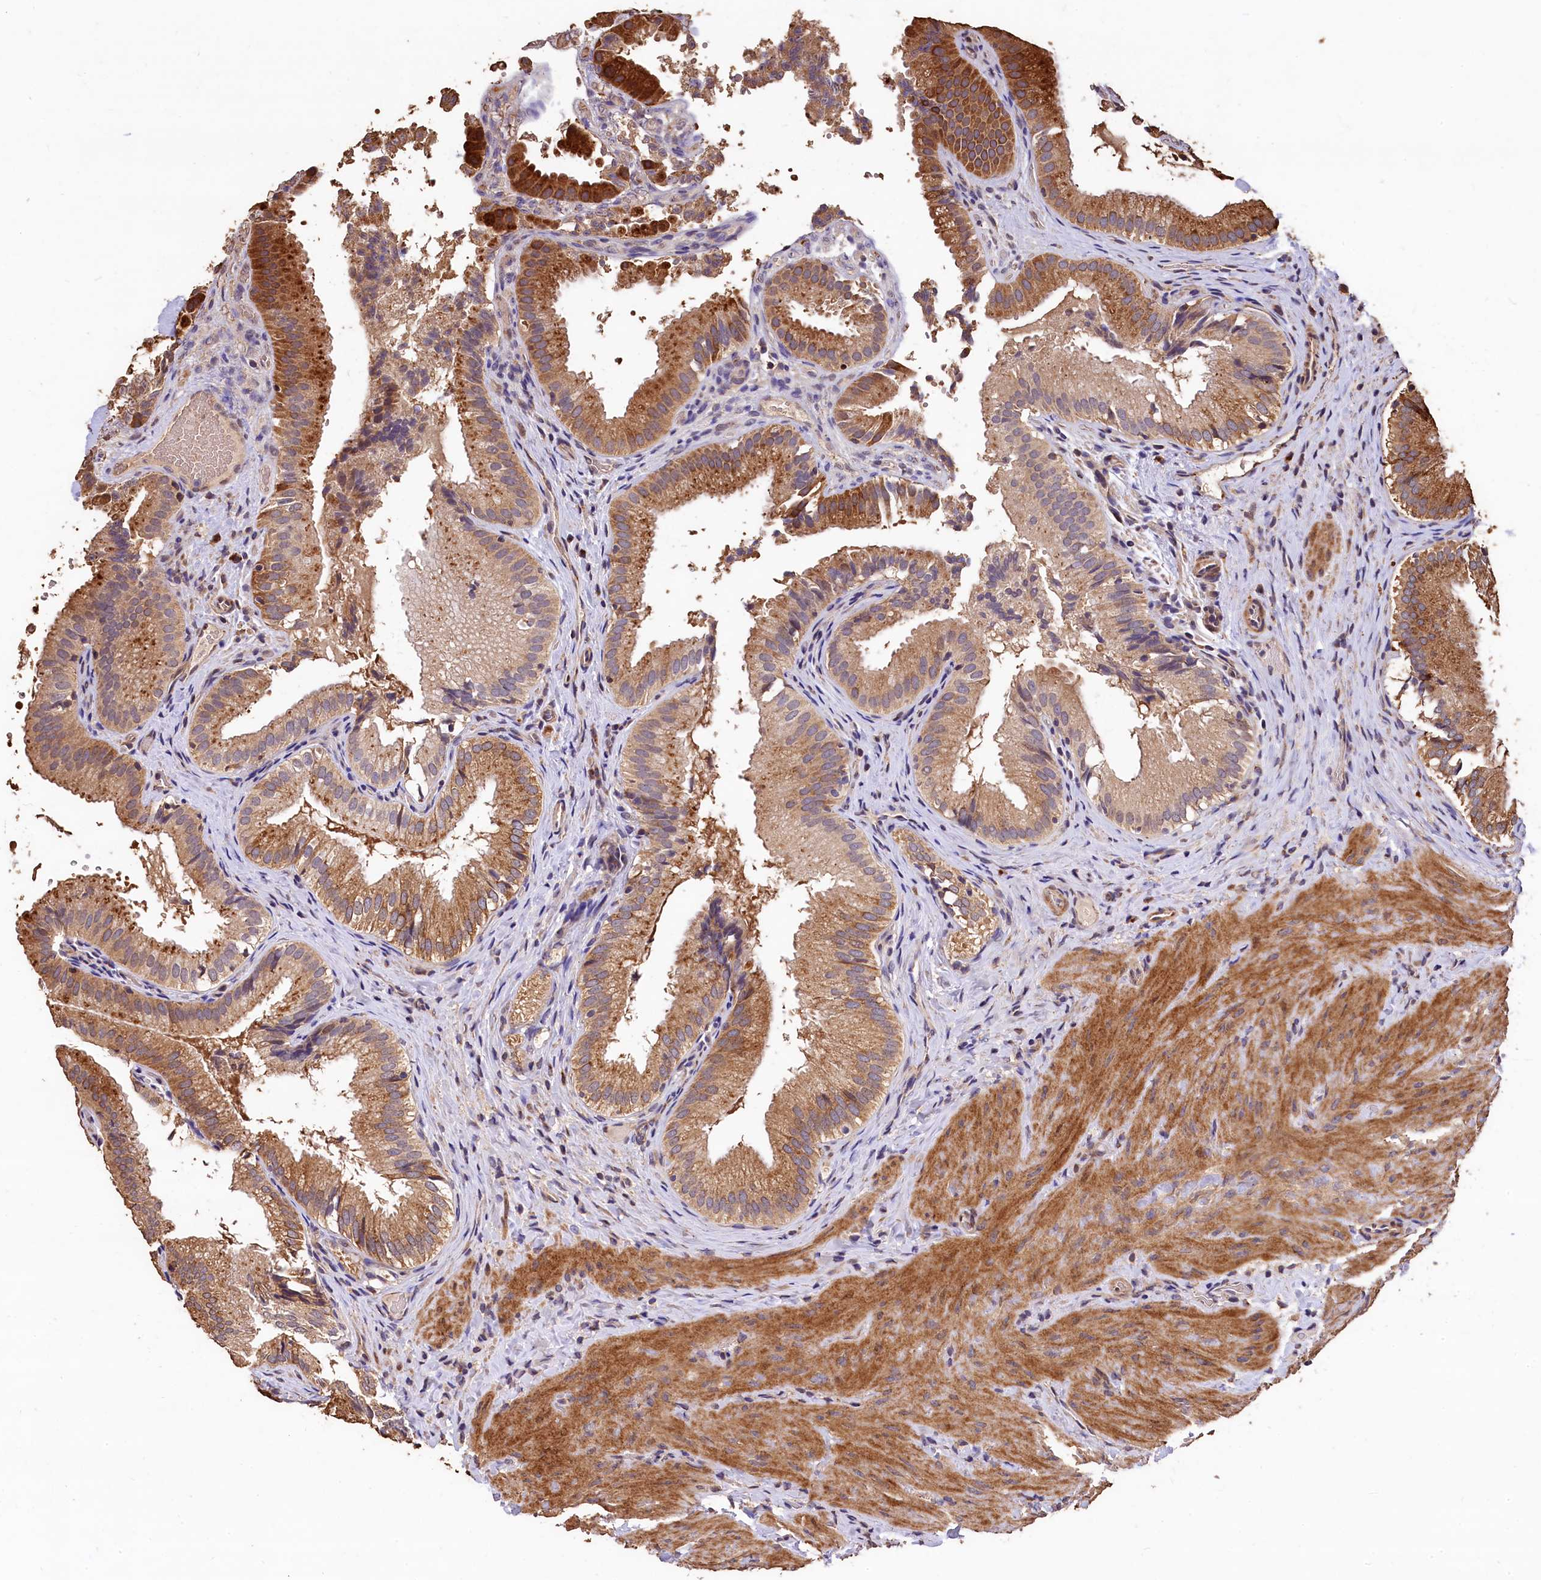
{"staining": {"intensity": "moderate", "quantity": ">75%", "location": "cytoplasmic/membranous"}, "tissue": "gallbladder", "cell_type": "Glandular cells", "image_type": "normal", "snomed": [{"axis": "morphology", "description": "Normal tissue, NOS"}, {"axis": "topography", "description": "Gallbladder"}], "caption": "Protein expression by immunohistochemistry shows moderate cytoplasmic/membranous staining in approximately >75% of glandular cells in normal gallbladder. Using DAB (brown) and hematoxylin (blue) stains, captured at high magnification using brightfield microscopy.", "gene": "LSM4", "patient": {"sex": "female", "age": 30}}